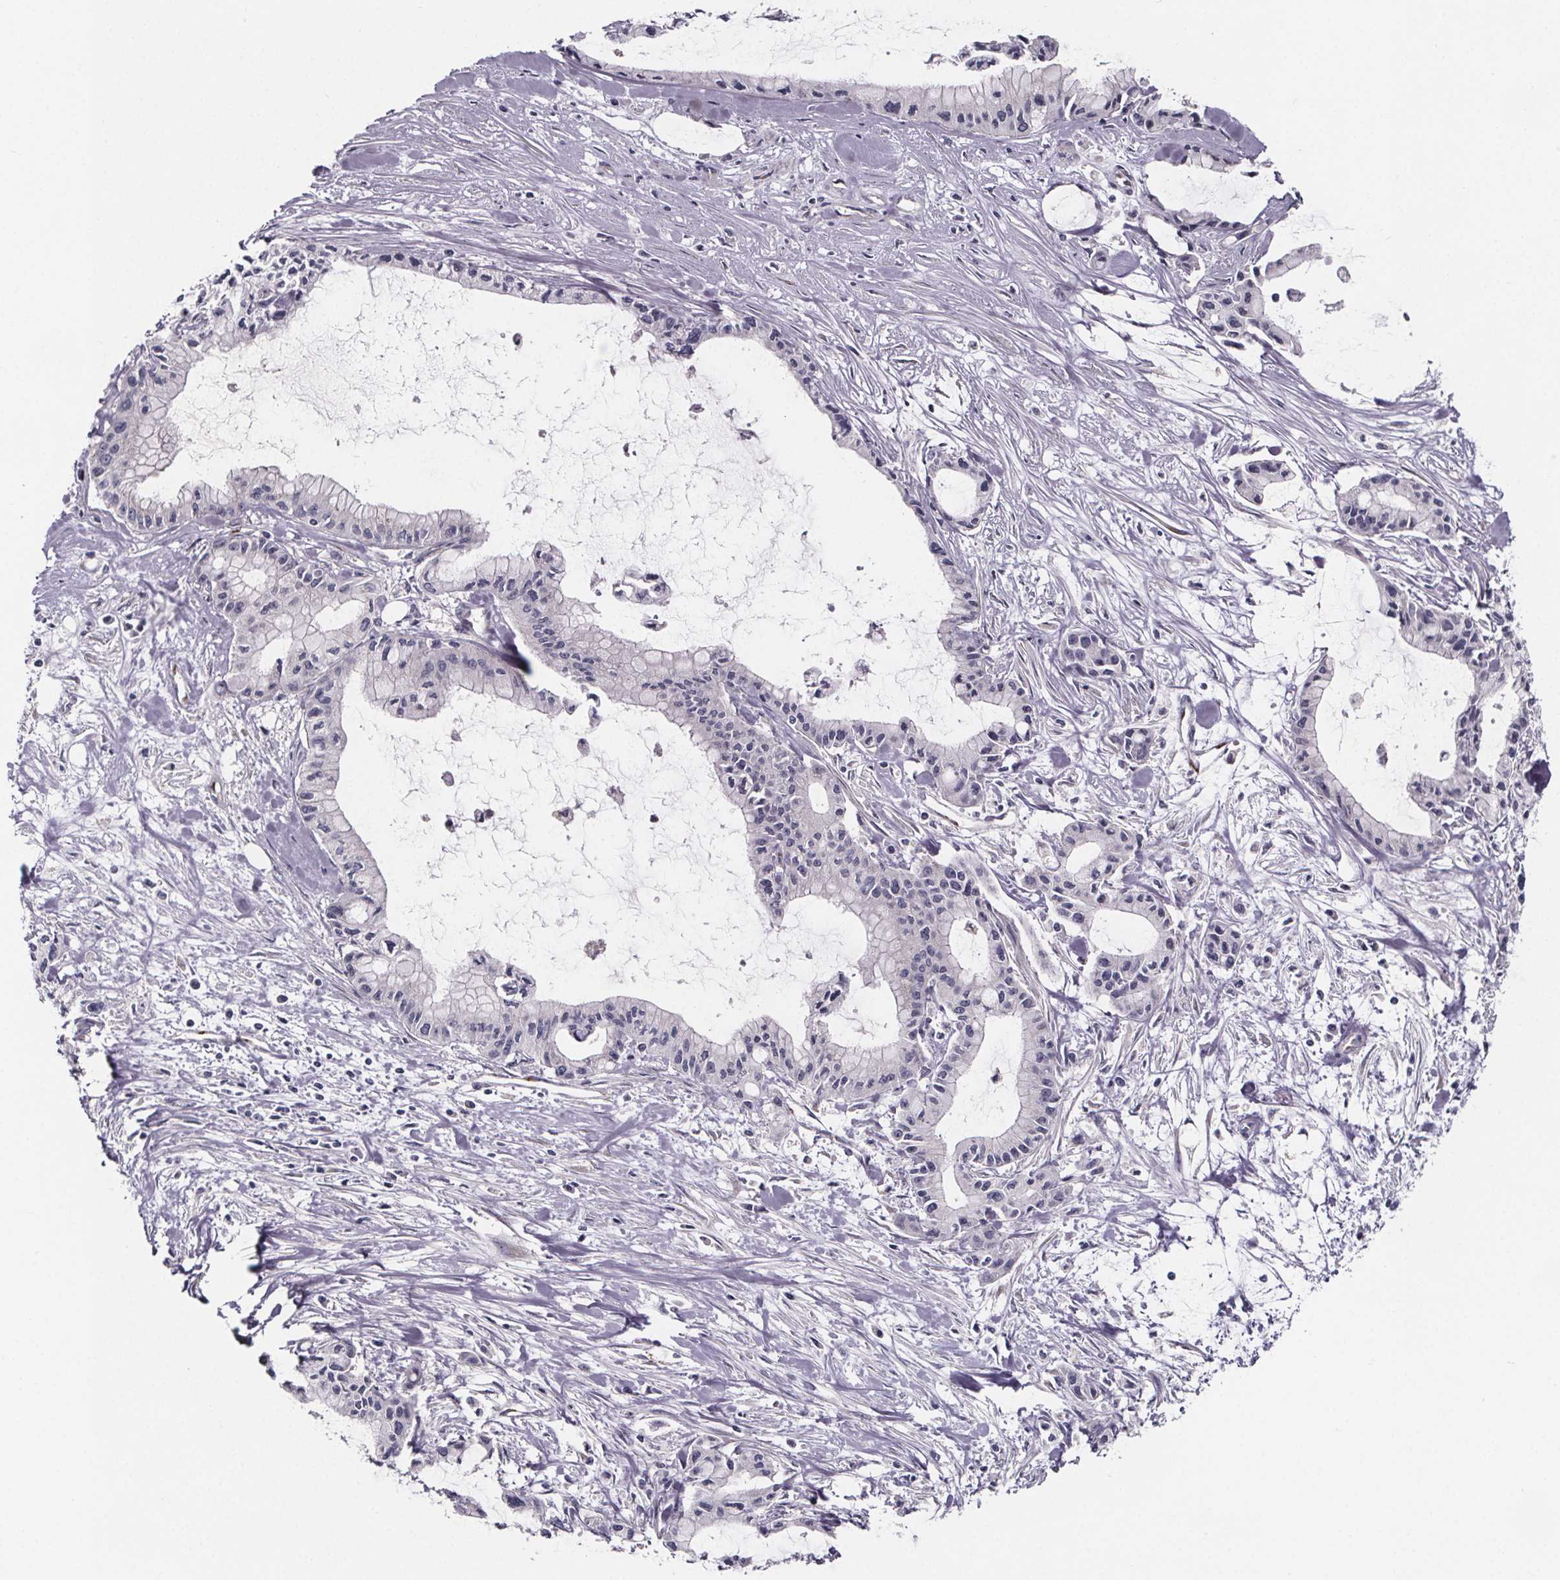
{"staining": {"intensity": "negative", "quantity": "none", "location": "none"}, "tissue": "pancreatic cancer", "cell_type": "Tumor cells", "image_type": "cancer", "snomed": [{"axis": "morphology", "description": "Adenocarcinoma, NOS"}, {"axis": "topography", "description": "Pancreas"}], "caption": "Image shows no protein positivity in tumor cells of pancreatic cancer (adenocarcinoma) tissue.", "gene": "NDST1", "patient": {"sex": "male", "age": 48}}